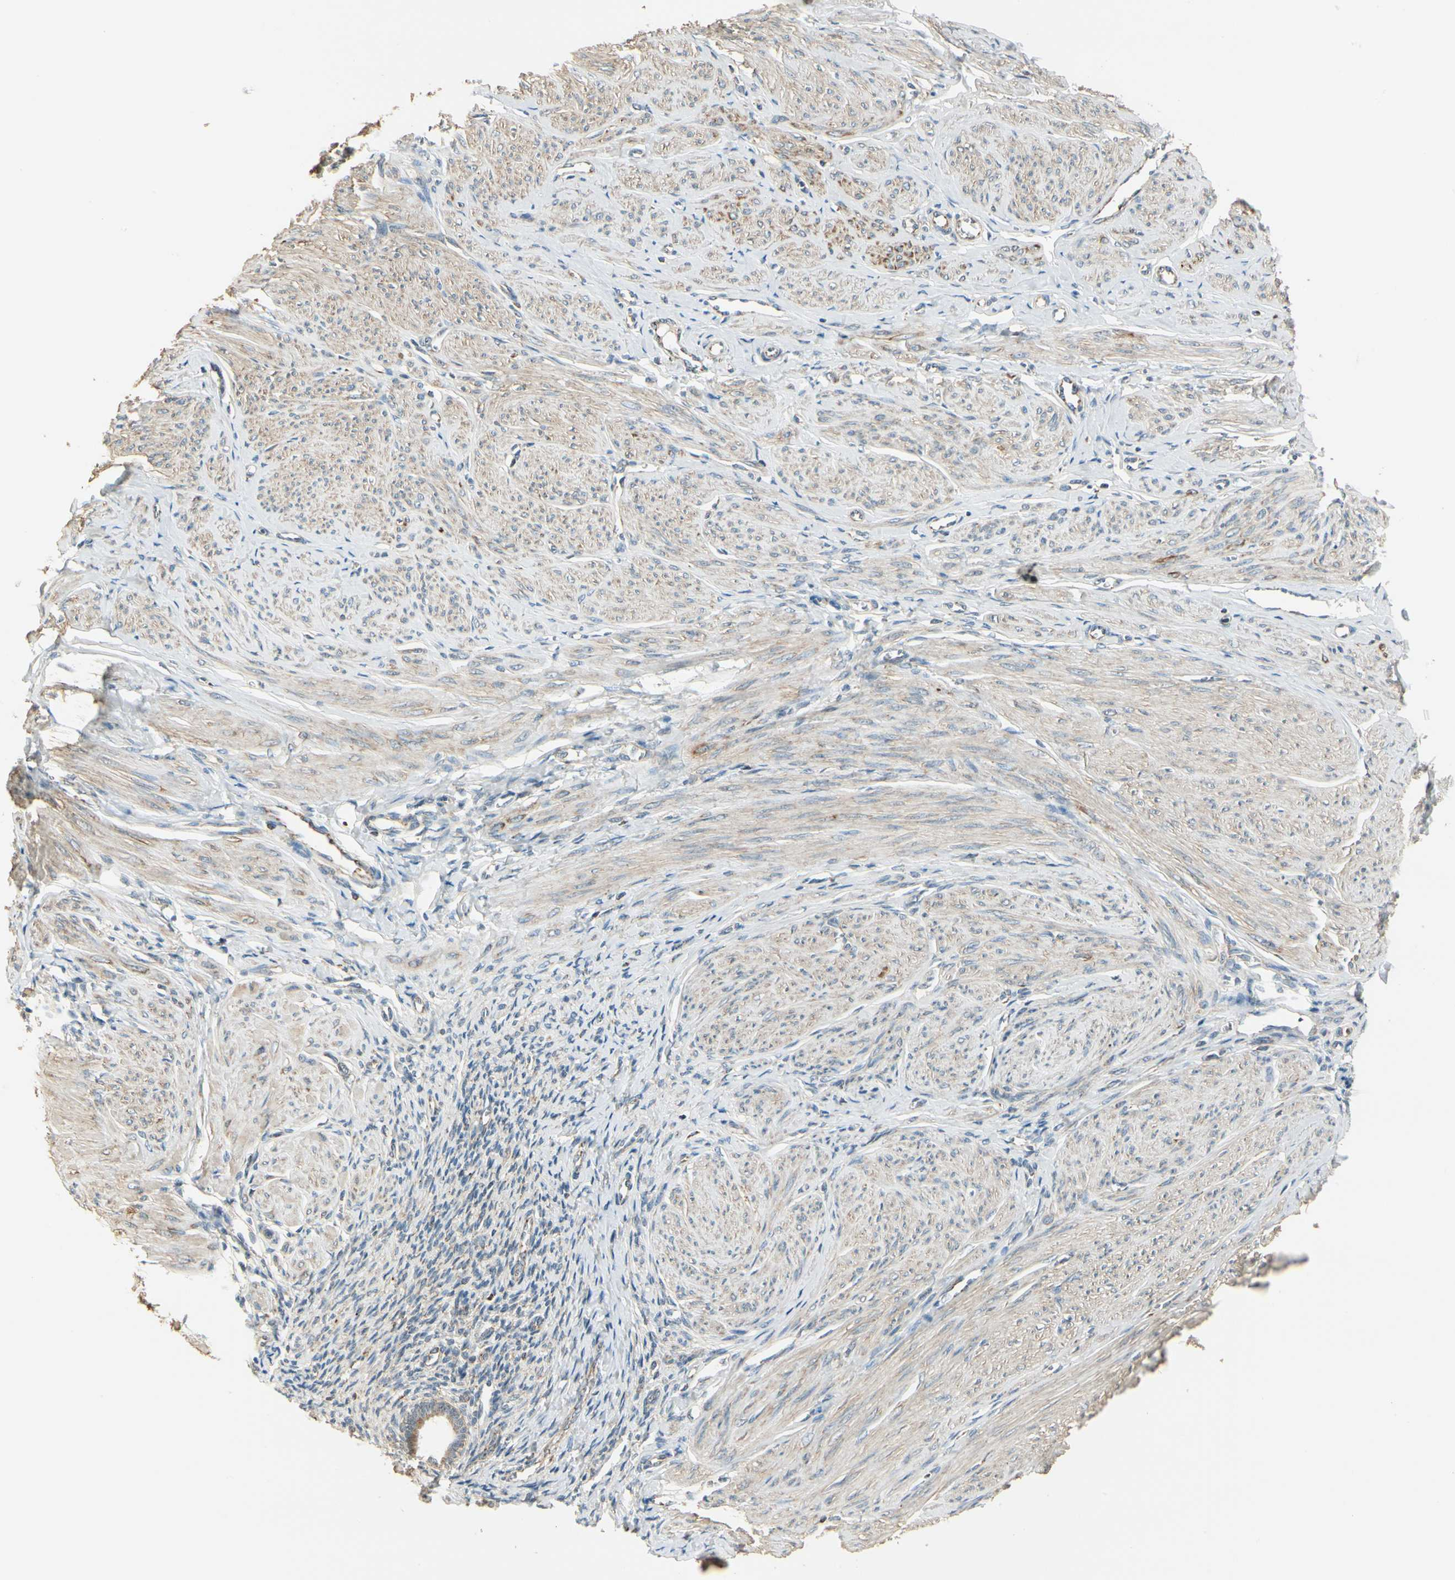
{"staining": {"intensity": "weak", "quantity": ">75%", "location": "cytoplasmic/membranous"}, "tissue": "smooth muscle", "cell_type": "Smooth muscle cells", "image_type": "normal", "snomed": [{"axis": "morphology", "description": "Normal tissue, NOS"}, {"axis": "topography", "description": "Uterus"}], "caption": "Human smooth muscle stained for a protein (brown) reveals weak cytoplasmic/membranous positive staining in about >75% of smooth muscle cells.", "gene": "EPHB3", "patient": {"sex": "female", "age": 45}}